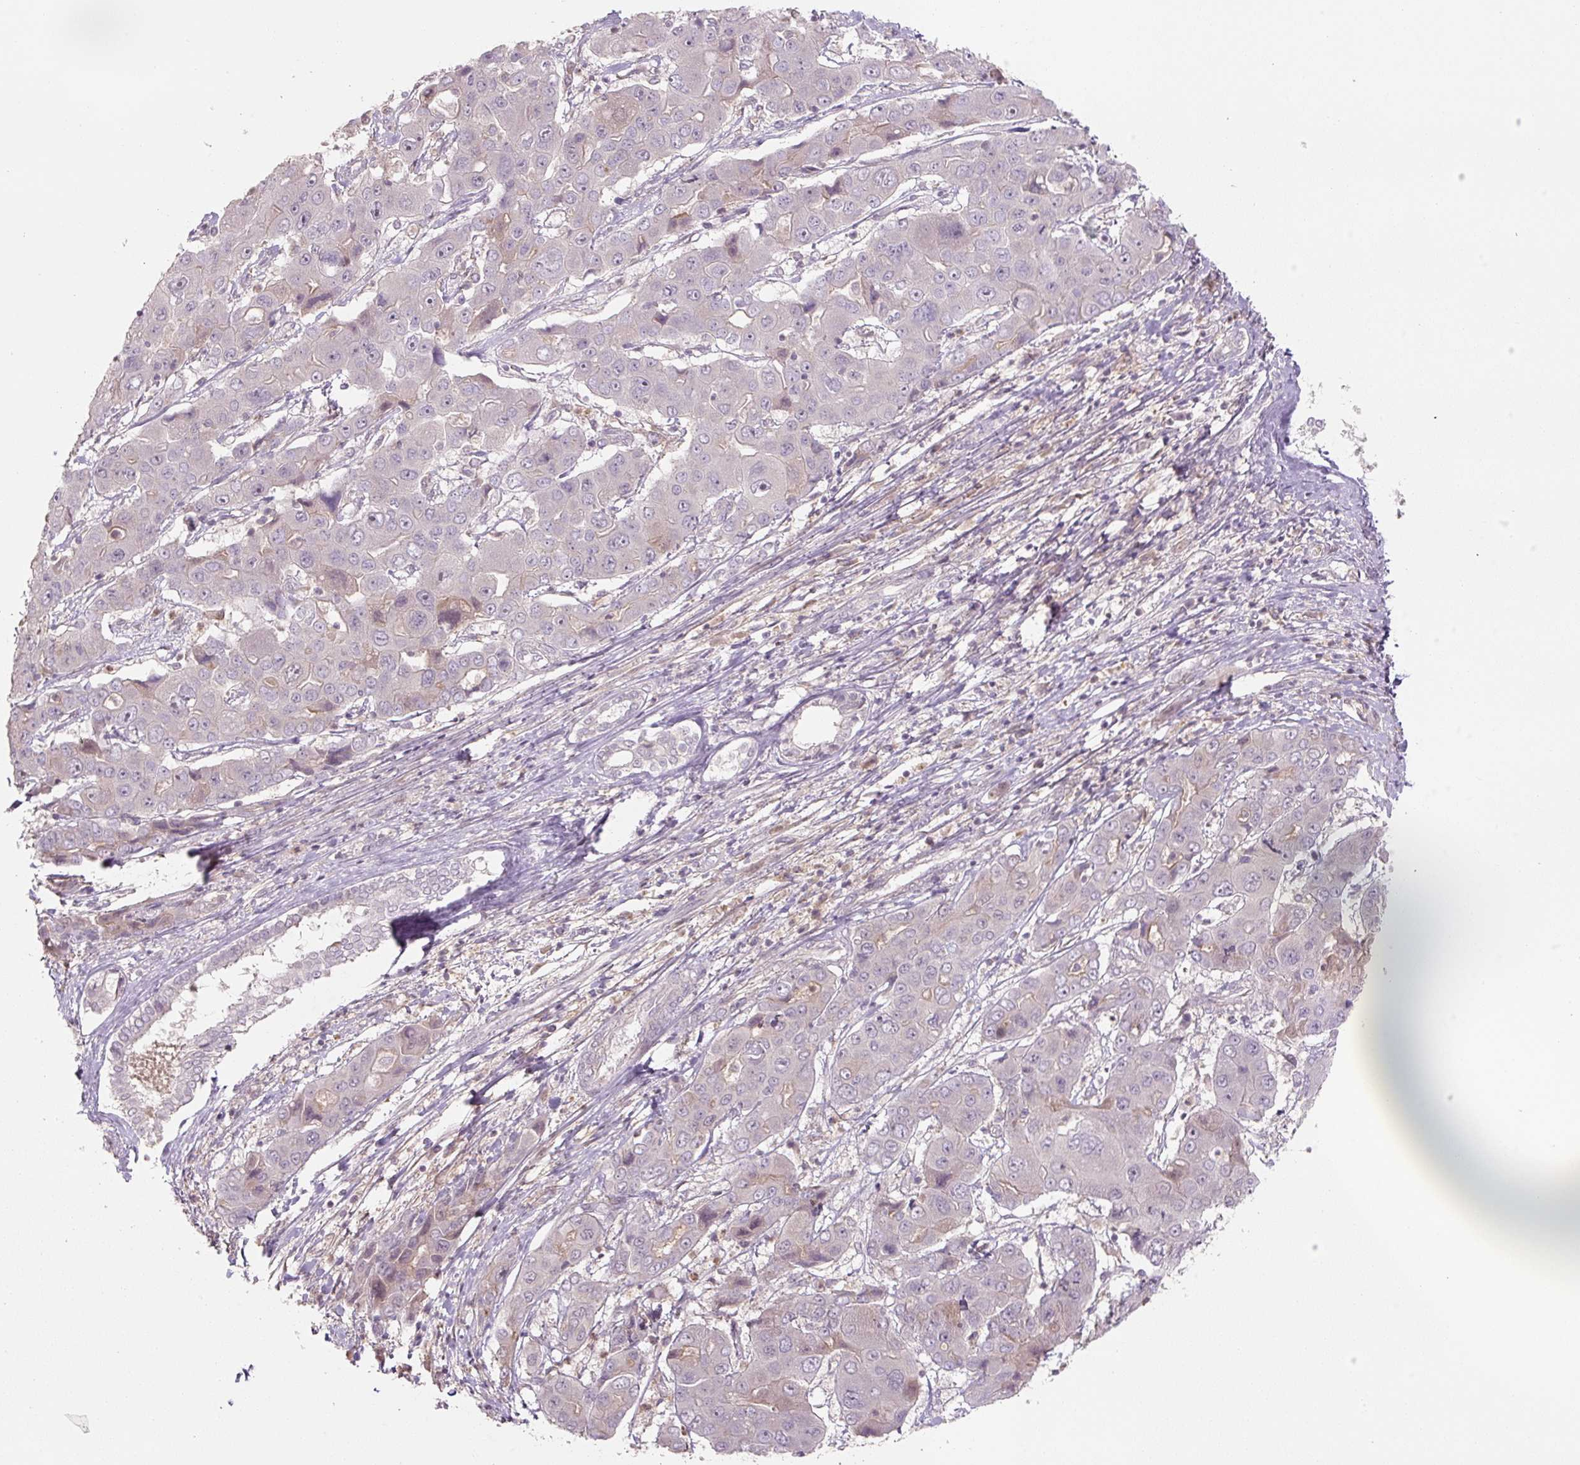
{"staining": {"intensity": "weak", "quantity": "<25%", "location": "cytoplasmic/membranous"}, "tissue": "liver cancer", "cell_type": "Tumor cells", "image_type": "cancer", "snomed": [{"axis": "morphology", "description": "Cholangiocarcinoma"}, {"axis": "topography", "description": "Liver"}], "caption": "Image shows no protein positivity in tumor cells of liver cancer tissue.", "gene": "C2orf73", "patient": {"sex": "male", "age": 67}}